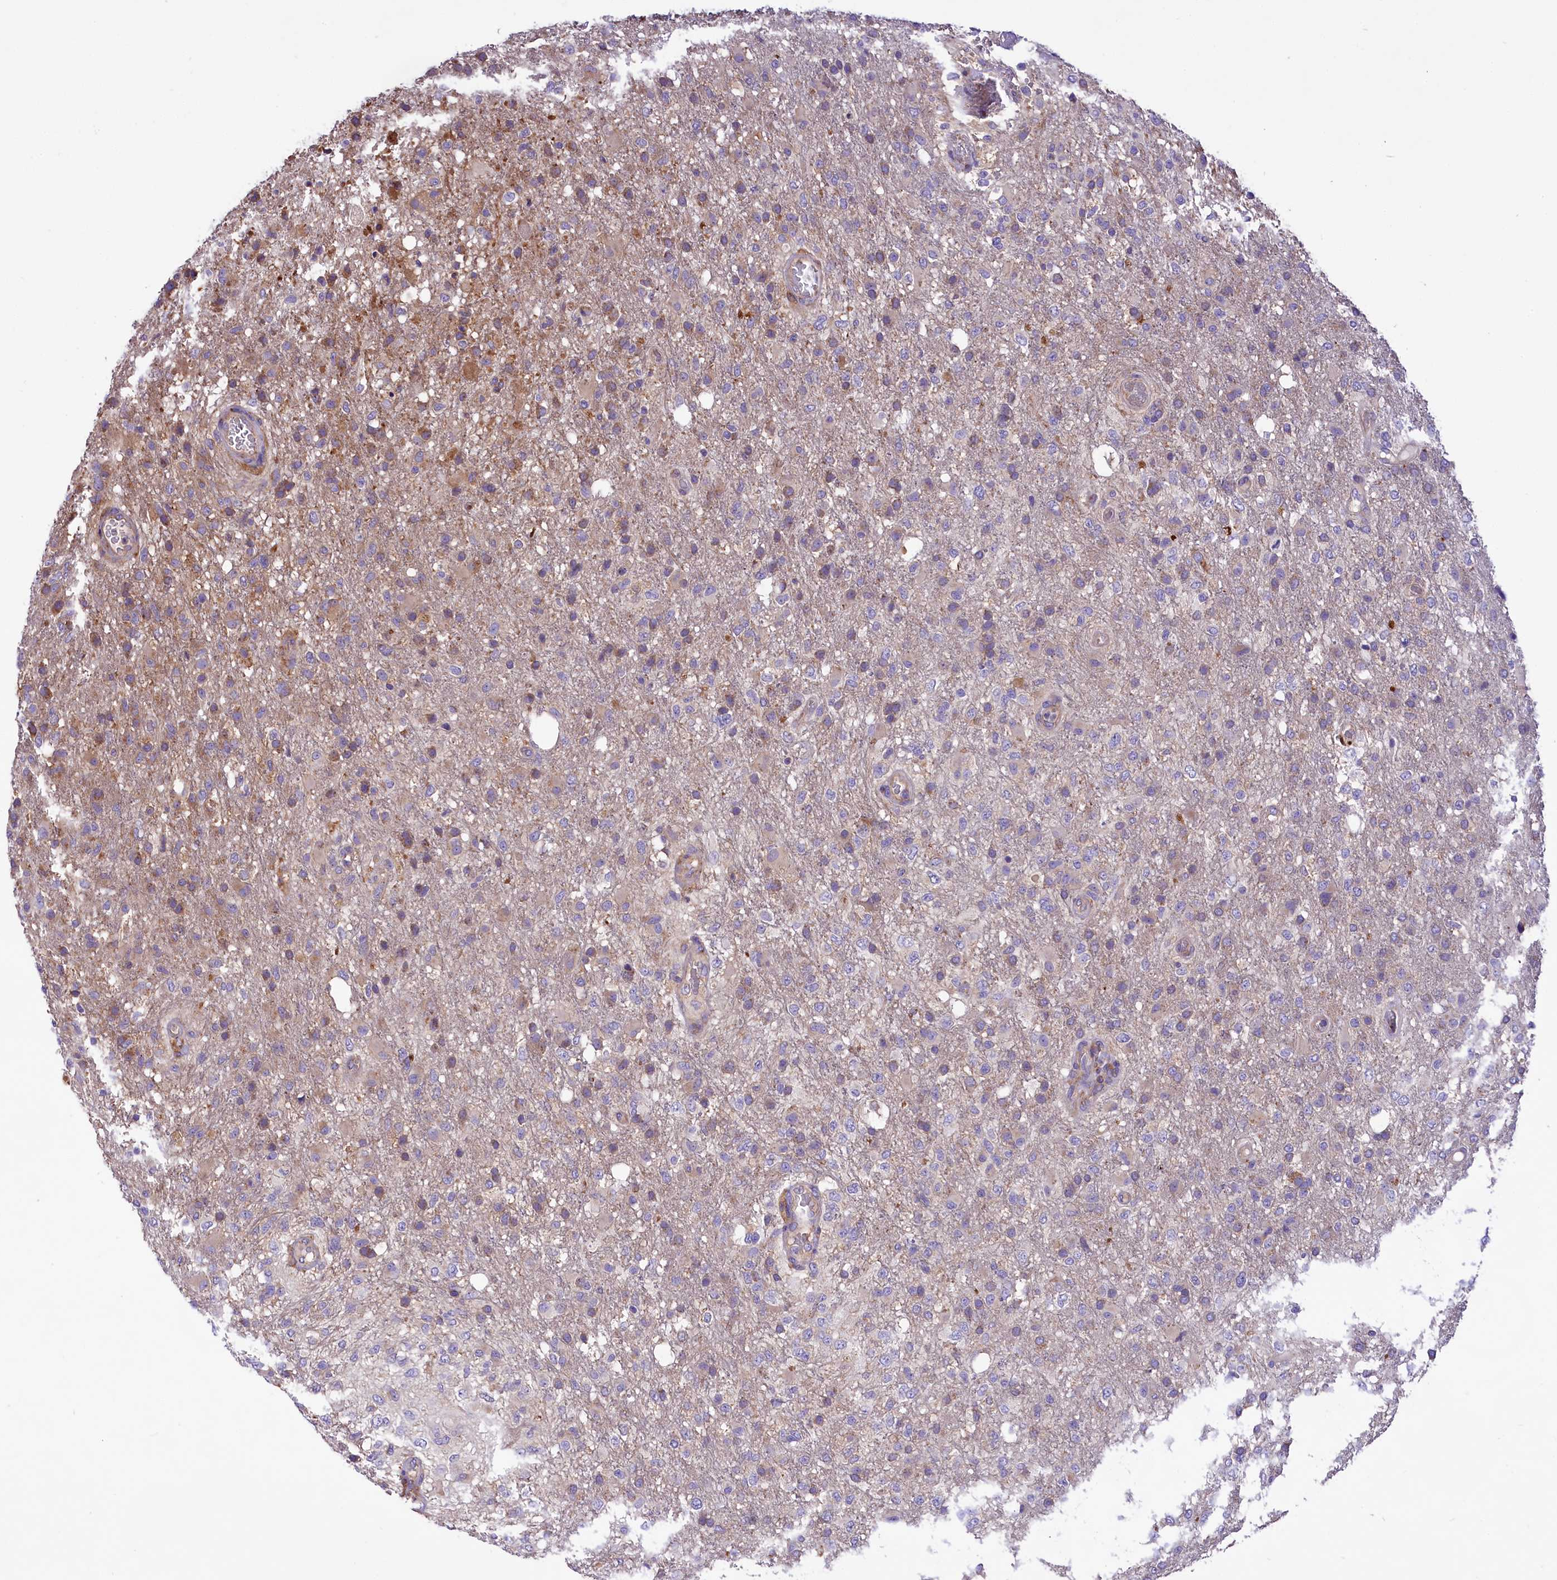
{"staining": {"intensity": "weak", "quantity": "25%-75%", "location": "cytoplasmic/membranous"}, "tissue": "glioma", "cell_type": "Tumor cells", "image_type": "cancer", "snomed": [{"axis": "morphology", "description": "Glioma, malignant, High grade"}, {"axis": "topography", "description": "Brain"}], "caption": "A micrograph of human malignant high-grade glioma stained for a protein demonstrates weak cytoplasmic/membranous brown staining in tumor cells.", "gene": "PEMT", "patient": {"sex": "female", "age": 74}}